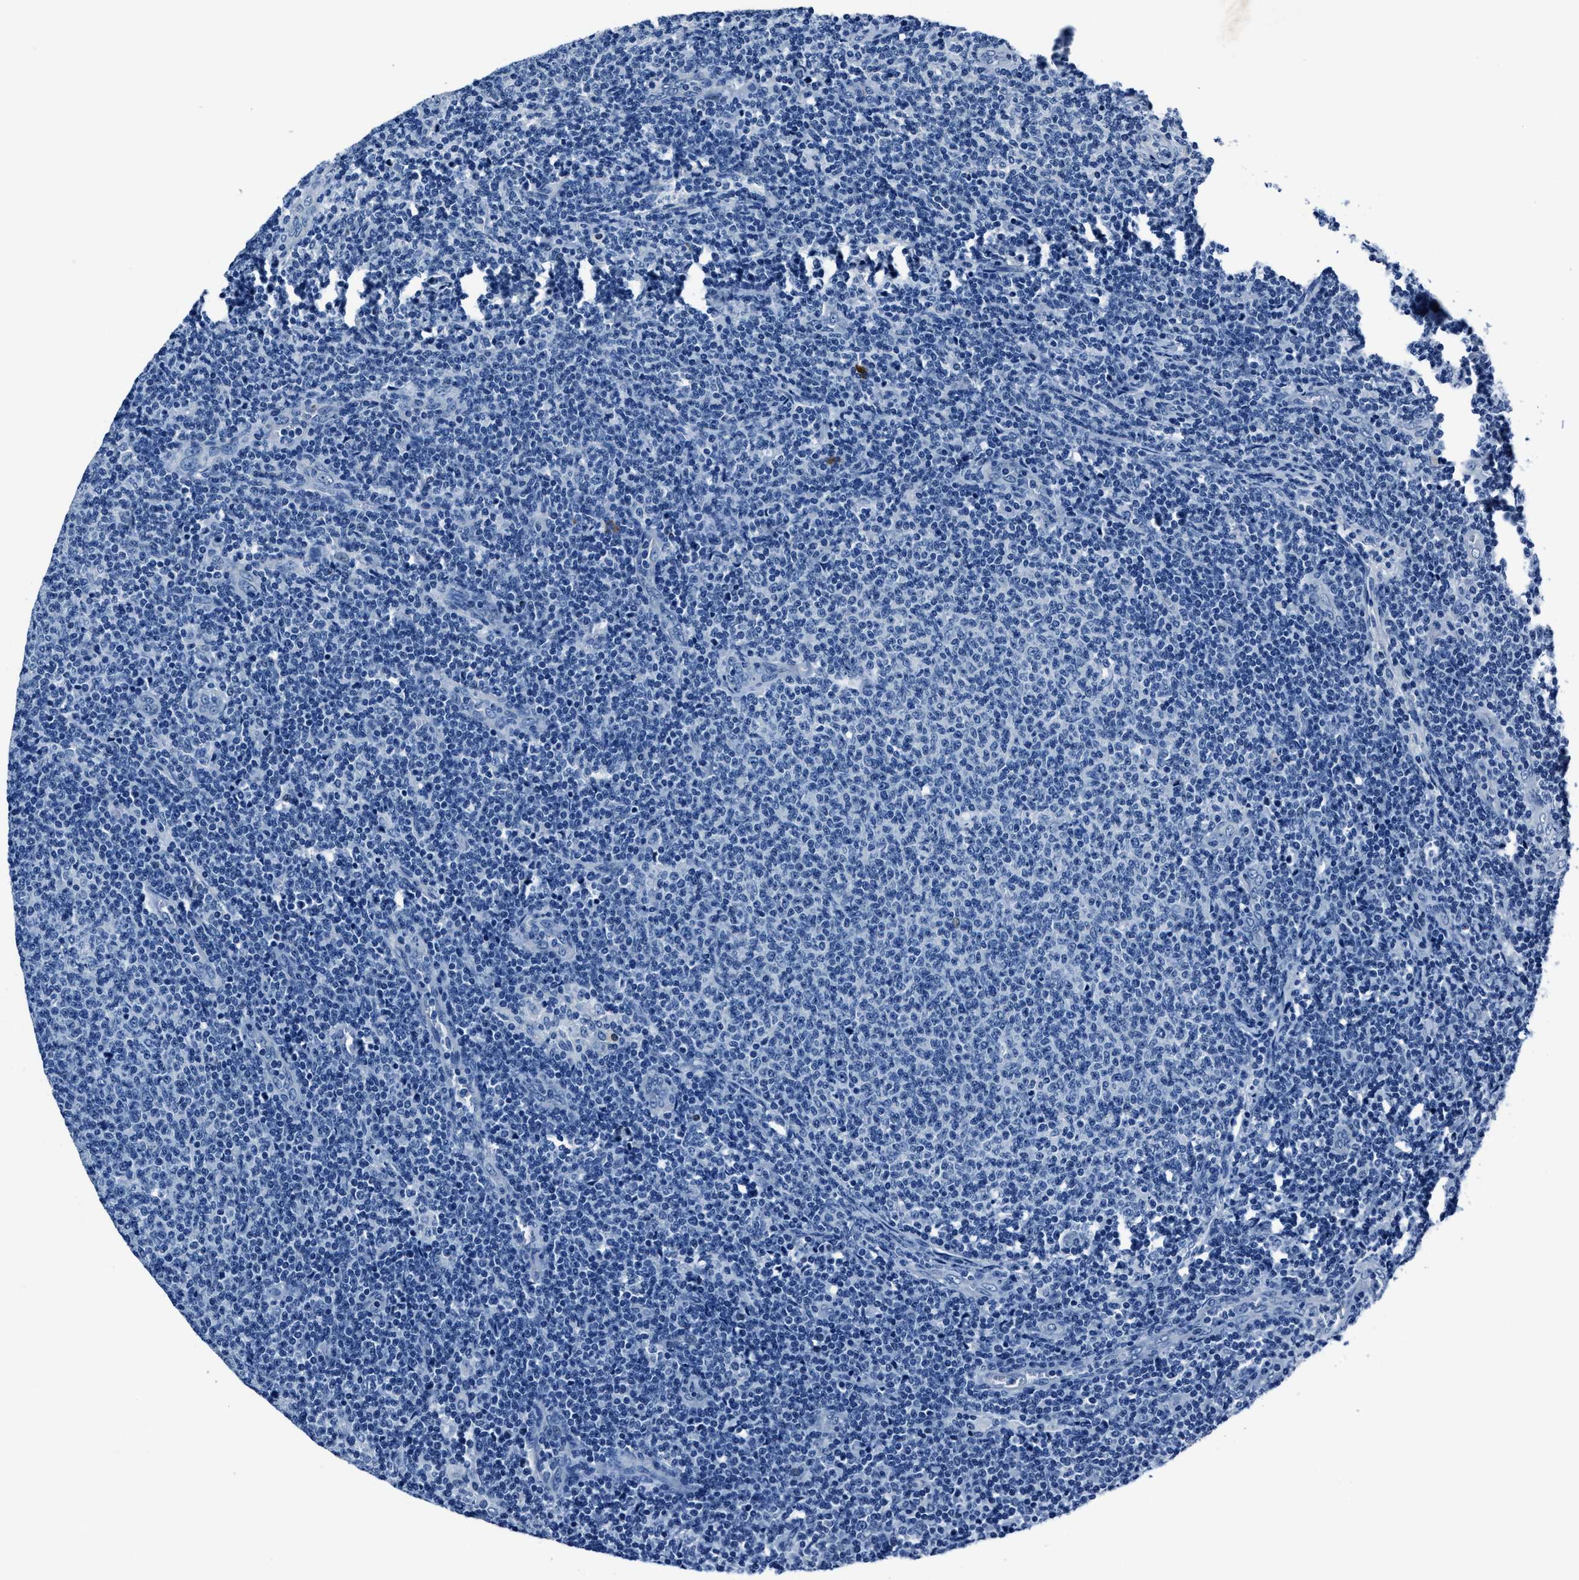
{"staining": {"intensity": "negative", "quantity": "none", "location": "none"}, "tissue": "lymphoma", "cell_type": "Tumor cells", "image_type": "cancer", "snomed": [{"axis": "morphology", "description": "Malignant lymphoma, non-Hodgkin's type, Low grade"}, {"axis": "topography", "description": "Lymph node"}], "caption": "An IHC histopathology image of malignant lymphoma, non-Hodgkin's type (low-grade) is shown. There is no staining in tumor cells of malignant lymphoma, non-Hodgkin's type (low-grade). Nuclei are stained in blue.", "gene": "NACAD", "patient": {"sex": "male", "age": 66}}